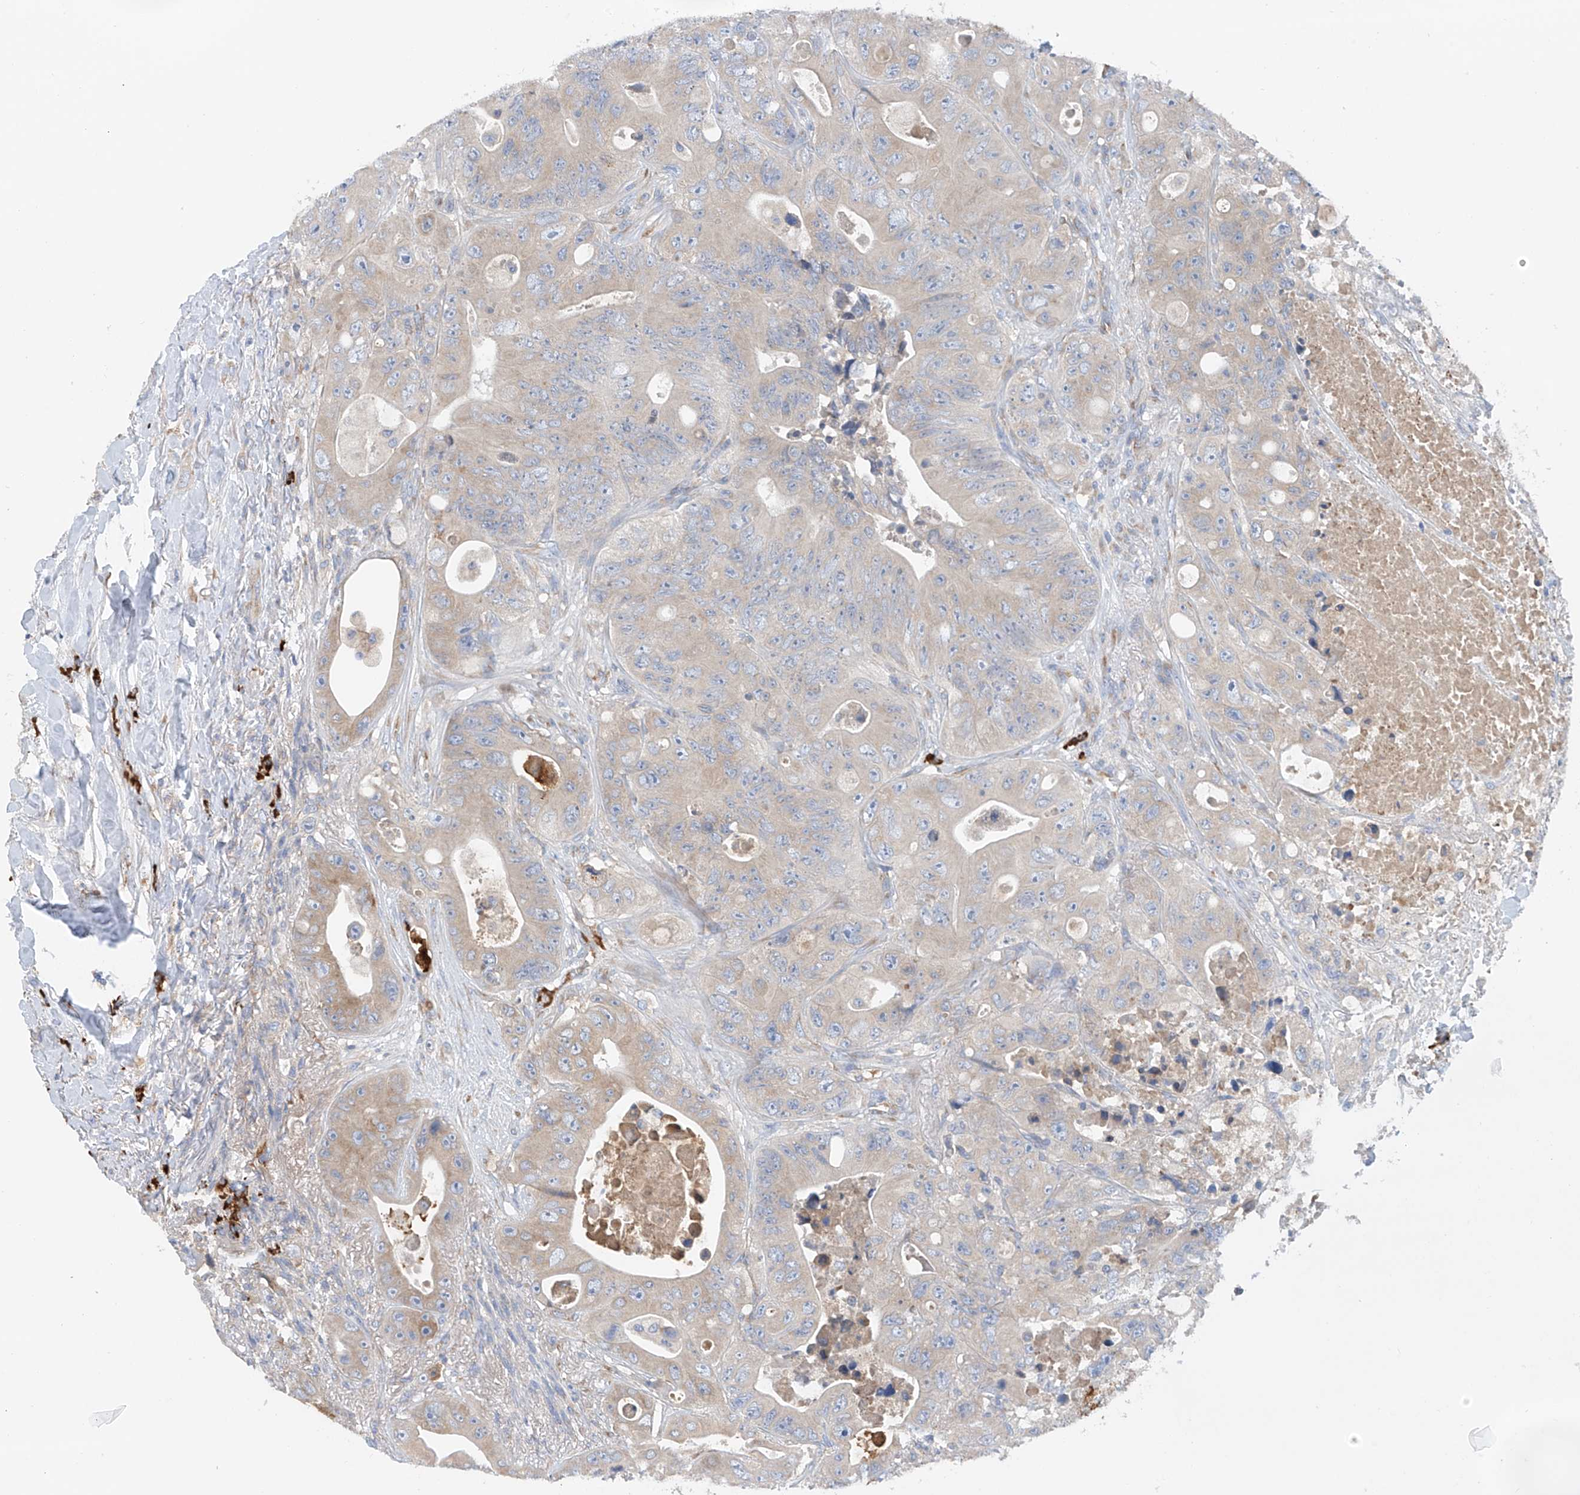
{"staining": {"intensity": "weak", "quantity": "25%-75%", "location": "cytoplasmic/membranous"}, "tissue": "colorectal cancer", "cell_type": "Tumor cells", "image_type": "cancer", "snomed": [{"axis": "morphology", "description": "Adenocarcinoma, NOS"}, {"axis": "topography", "description": "Colon"}], "caption": "Colorectal adenocarcinoma stained for a protein shows weak cytoplasmic/membranous positivity in tumor cells.", "gene": "SLC5A11", "patient": {"sex": "female", "age": 46}}